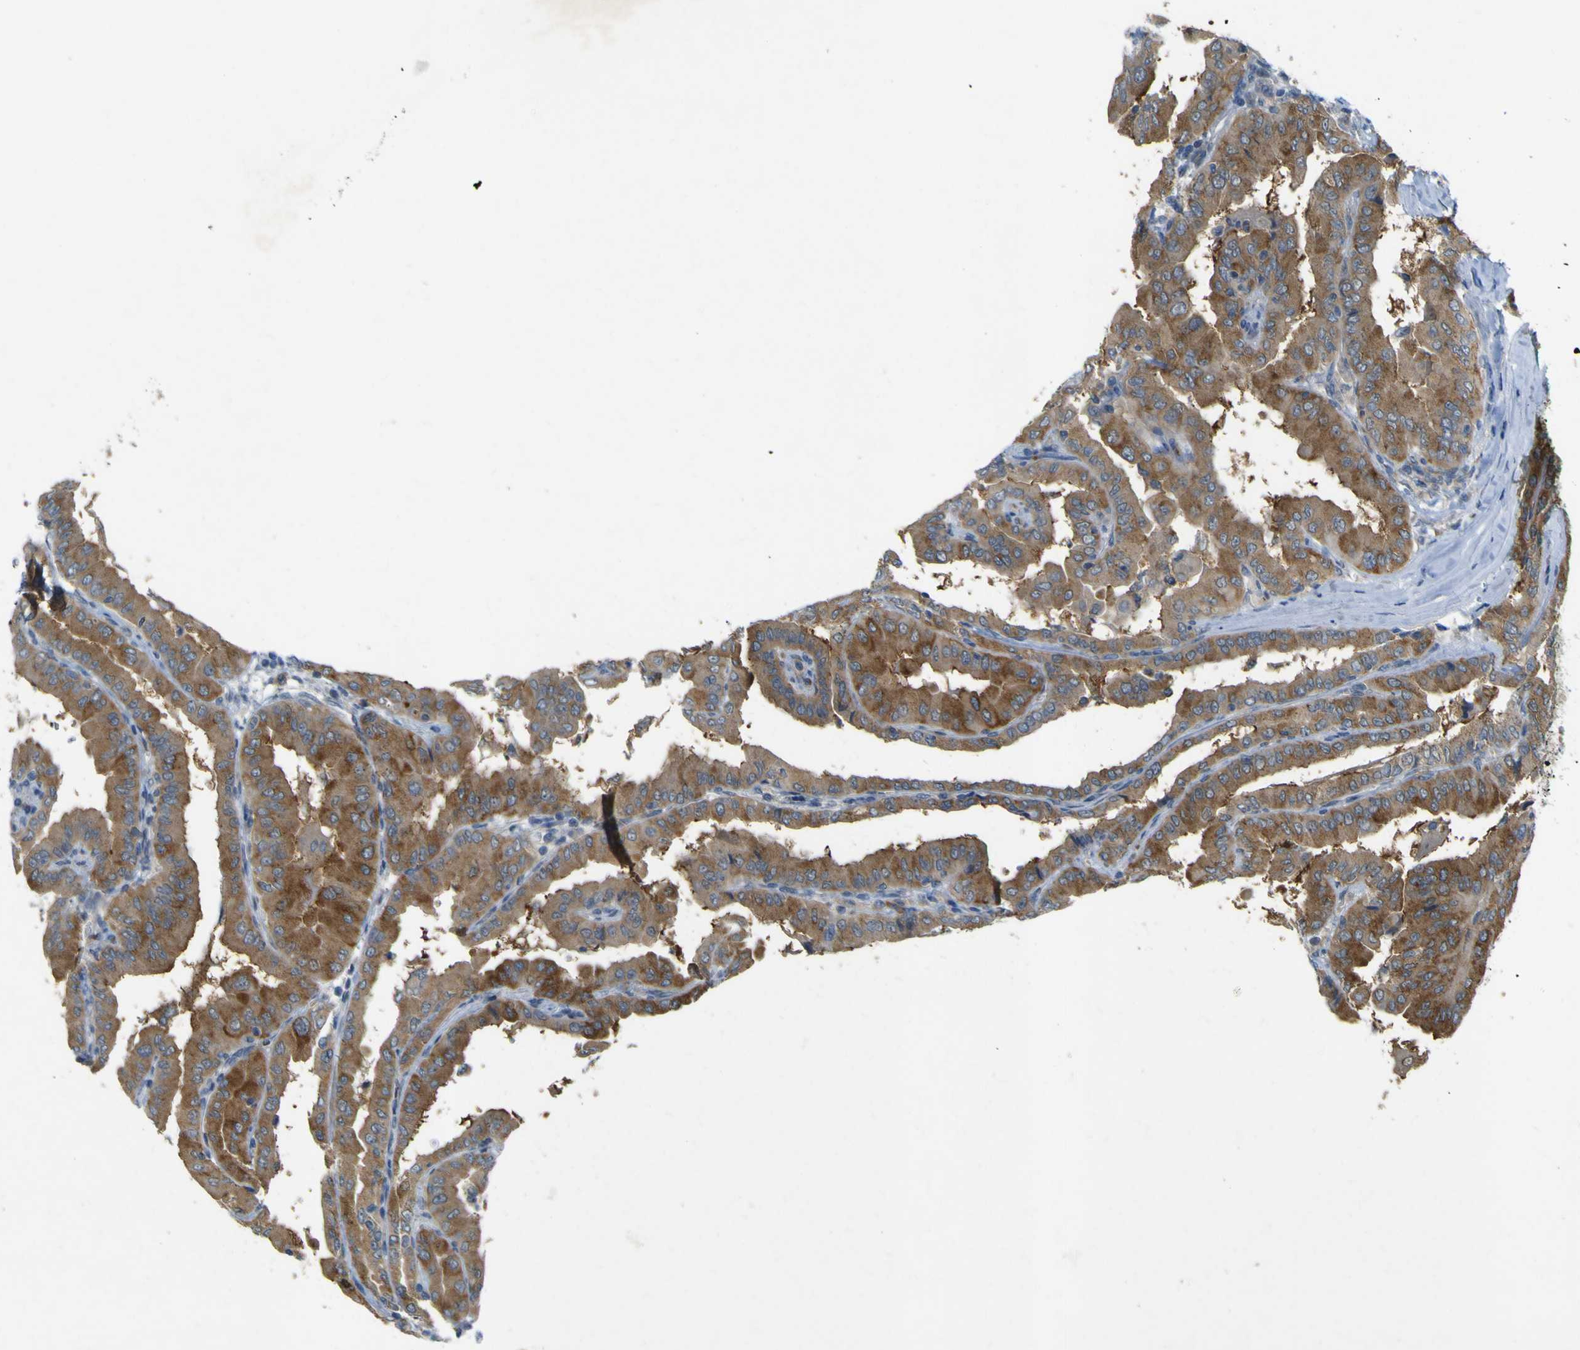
{"staining": {"intensity": "moderate", "quantity": ">75%", "location": "cytoplasmic/membranous"}, "tissue": "thyroid cancer", "cell_type": "Tumor cells", "image_type": "cancer", "snomed": [{"axis": "morphology", "description": "Papillary adenocarcinoma, NOS"}, {"axis": "topography", "description": "Thyroid gland"}], "caption": "A high-resolution image shows IHC staining of thyroid cancer, which shows moderate cytoplasmic/membranous staining in approximately >75% of tumor cells. Using DAB (3,3'-diaminobenzidine) (brown) and hematoxylin (blue) stains, captured at high magnification using brightfield microscopy.", "gene": "IGF2R", "patient": {"sex": "male", "age": 33}}